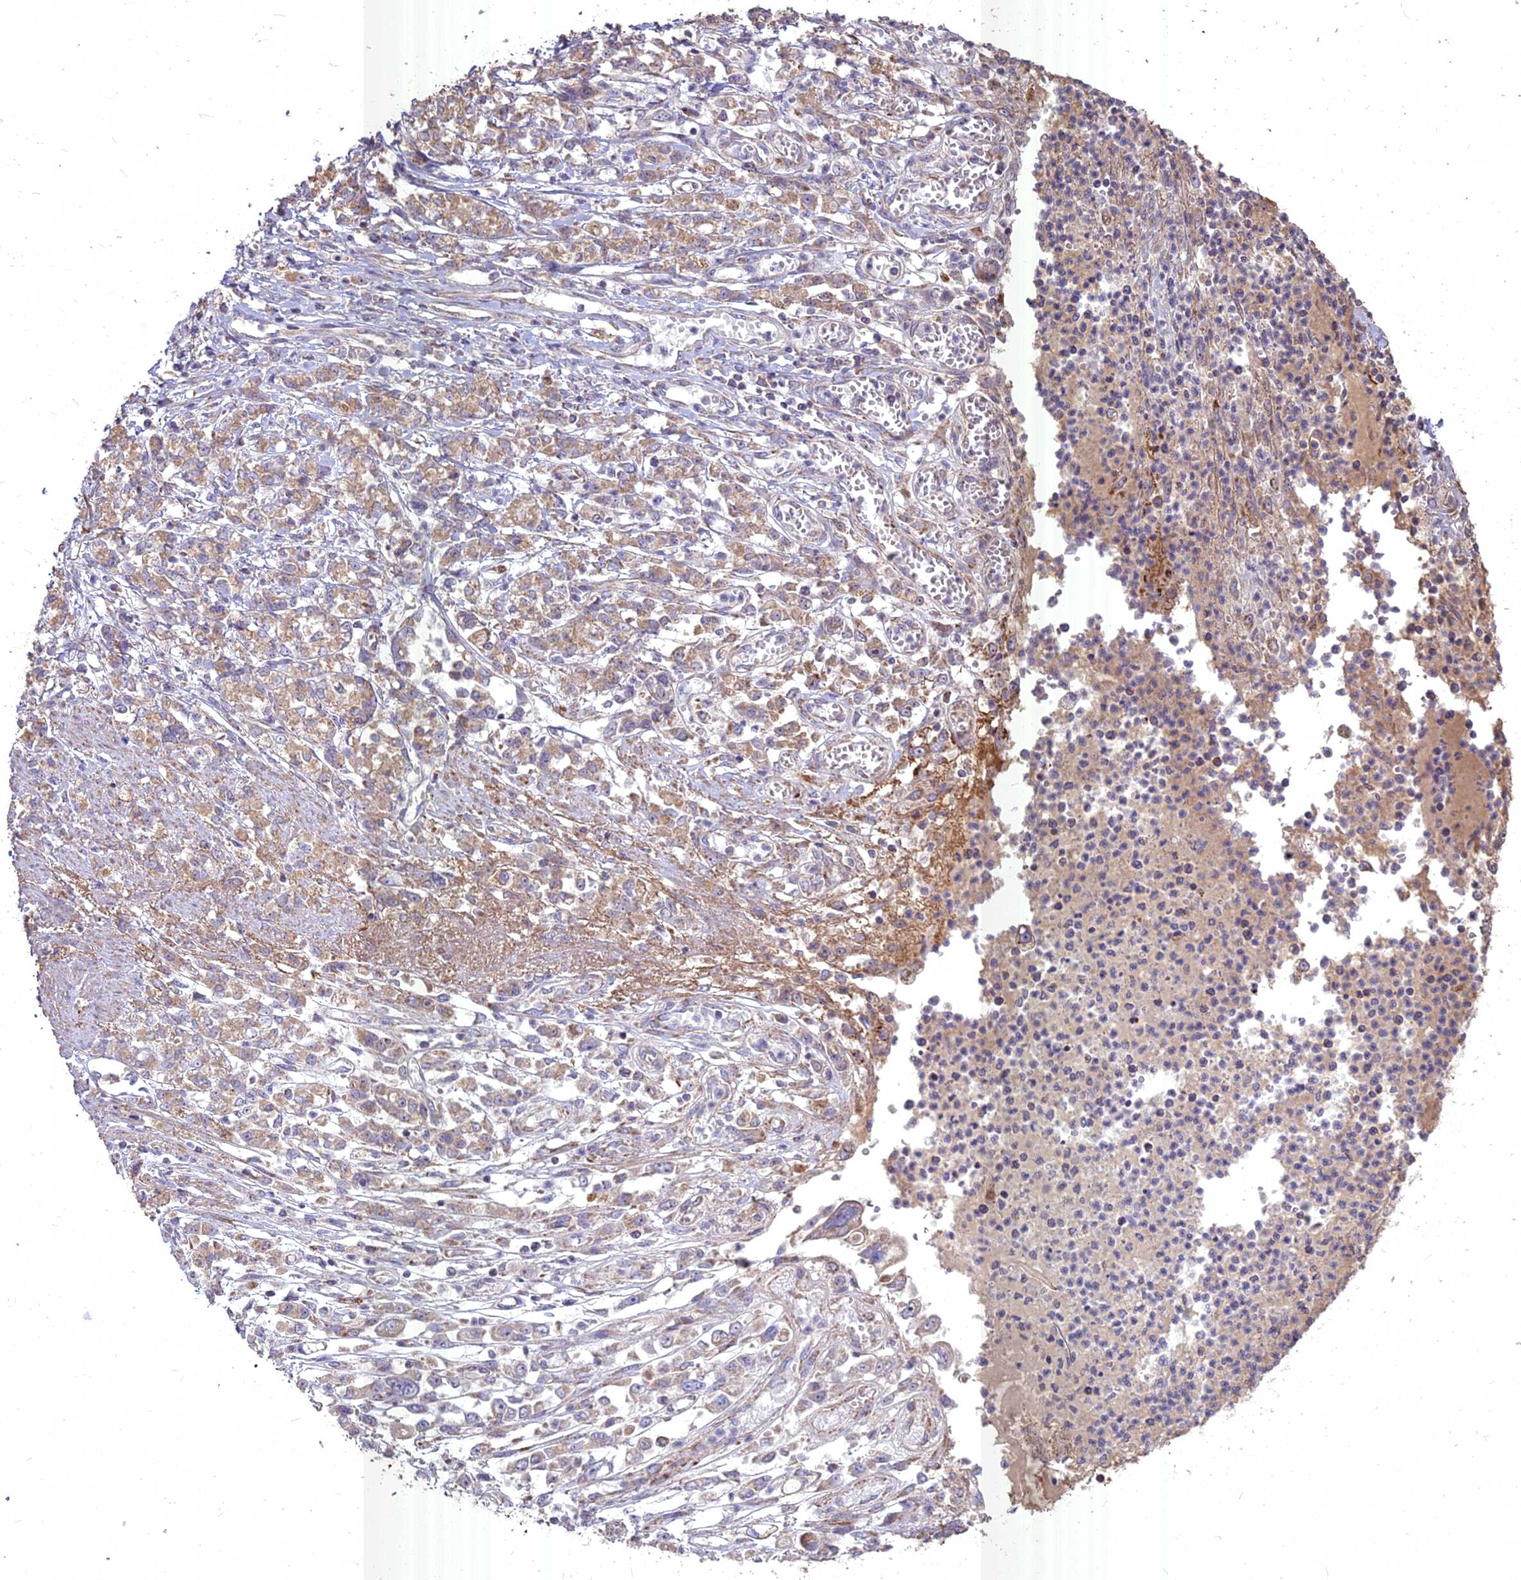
{"staining": {"intensity": "weak", "quantity": ">75%", "location": "cytoplasmic/membranous"}, "tissue": "stomach cancer", "cell_type": "Tumor cells", "image_type": "cancer", "snomed": [{"axis": "morphology", "description": "Adenocarcinoma, NOS"}, {"axis": "topography", "description": "Stomach"}], "caption": "This is a histology image of immunohistochemistry staining of stomach adenocarcinoma, which shows weak positivity in the cytoplasmic/membranous of tumor cells.", "gene": "COX11", "patient": {"sex": "female", "age": 76}}